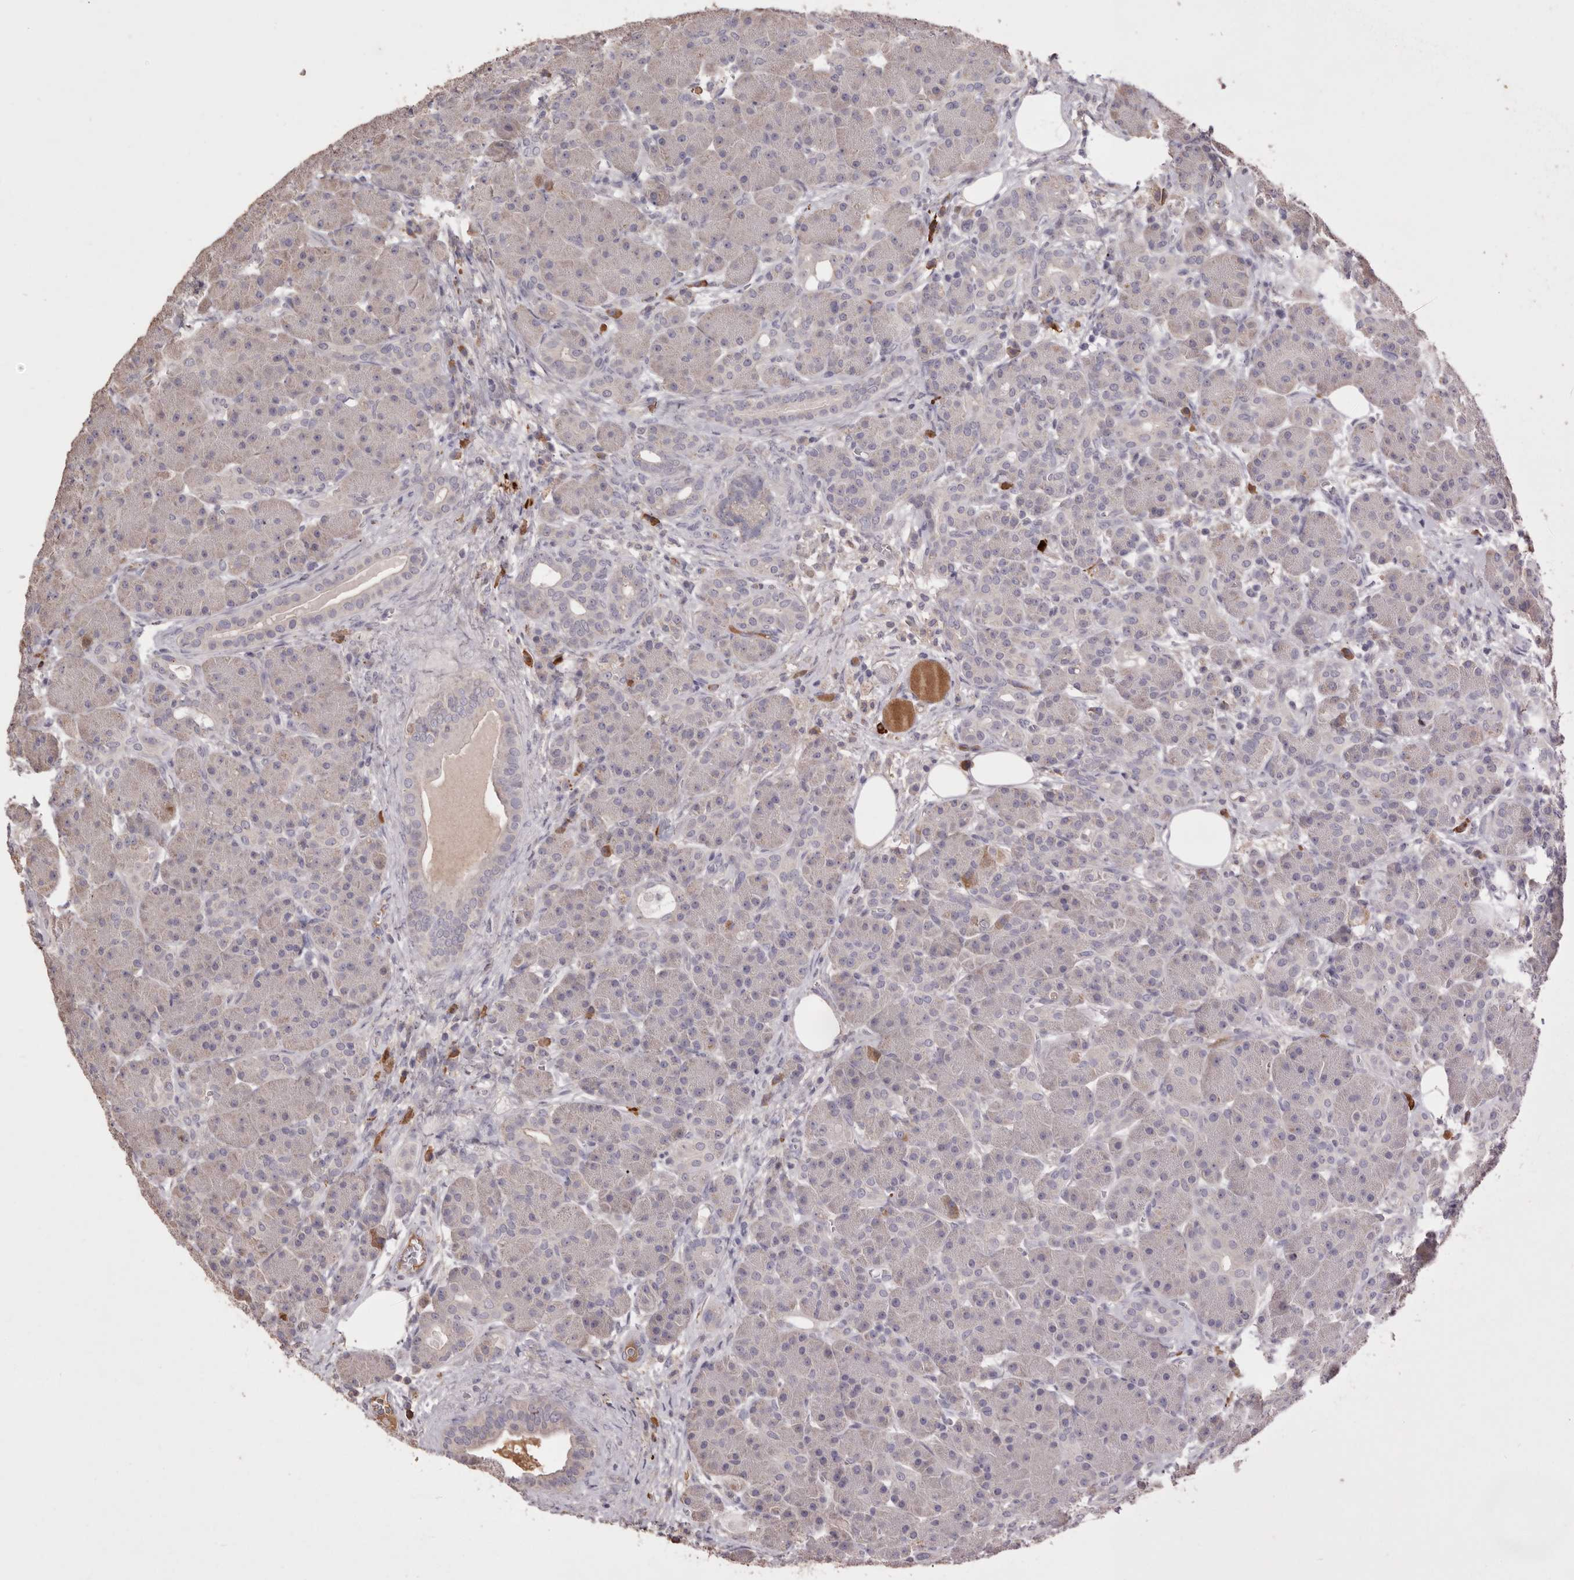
{"staining": {"intensity": "negative", "quantity": "none", "location": "none"}, "tissue": "pancreas", "cell_type": "Exocrine glandular cells", "image_type": "normal", "snomed": [{"axis": "morphology", "description": "Normal tissue, NOS"}, {"axis": "topography", "description": "Pancreas"}], "caption": "High power microscopy image of an immunohistochemistry histopathology image of unremarkable pancreas, revealing no significant expression in exocrine glandular cells. (DAB (3,3'-diaminobenzidine) immunohistochemistry, high magnification).", "gene": "HCAR2", "patient": {"sex": "male", "age": 63}}